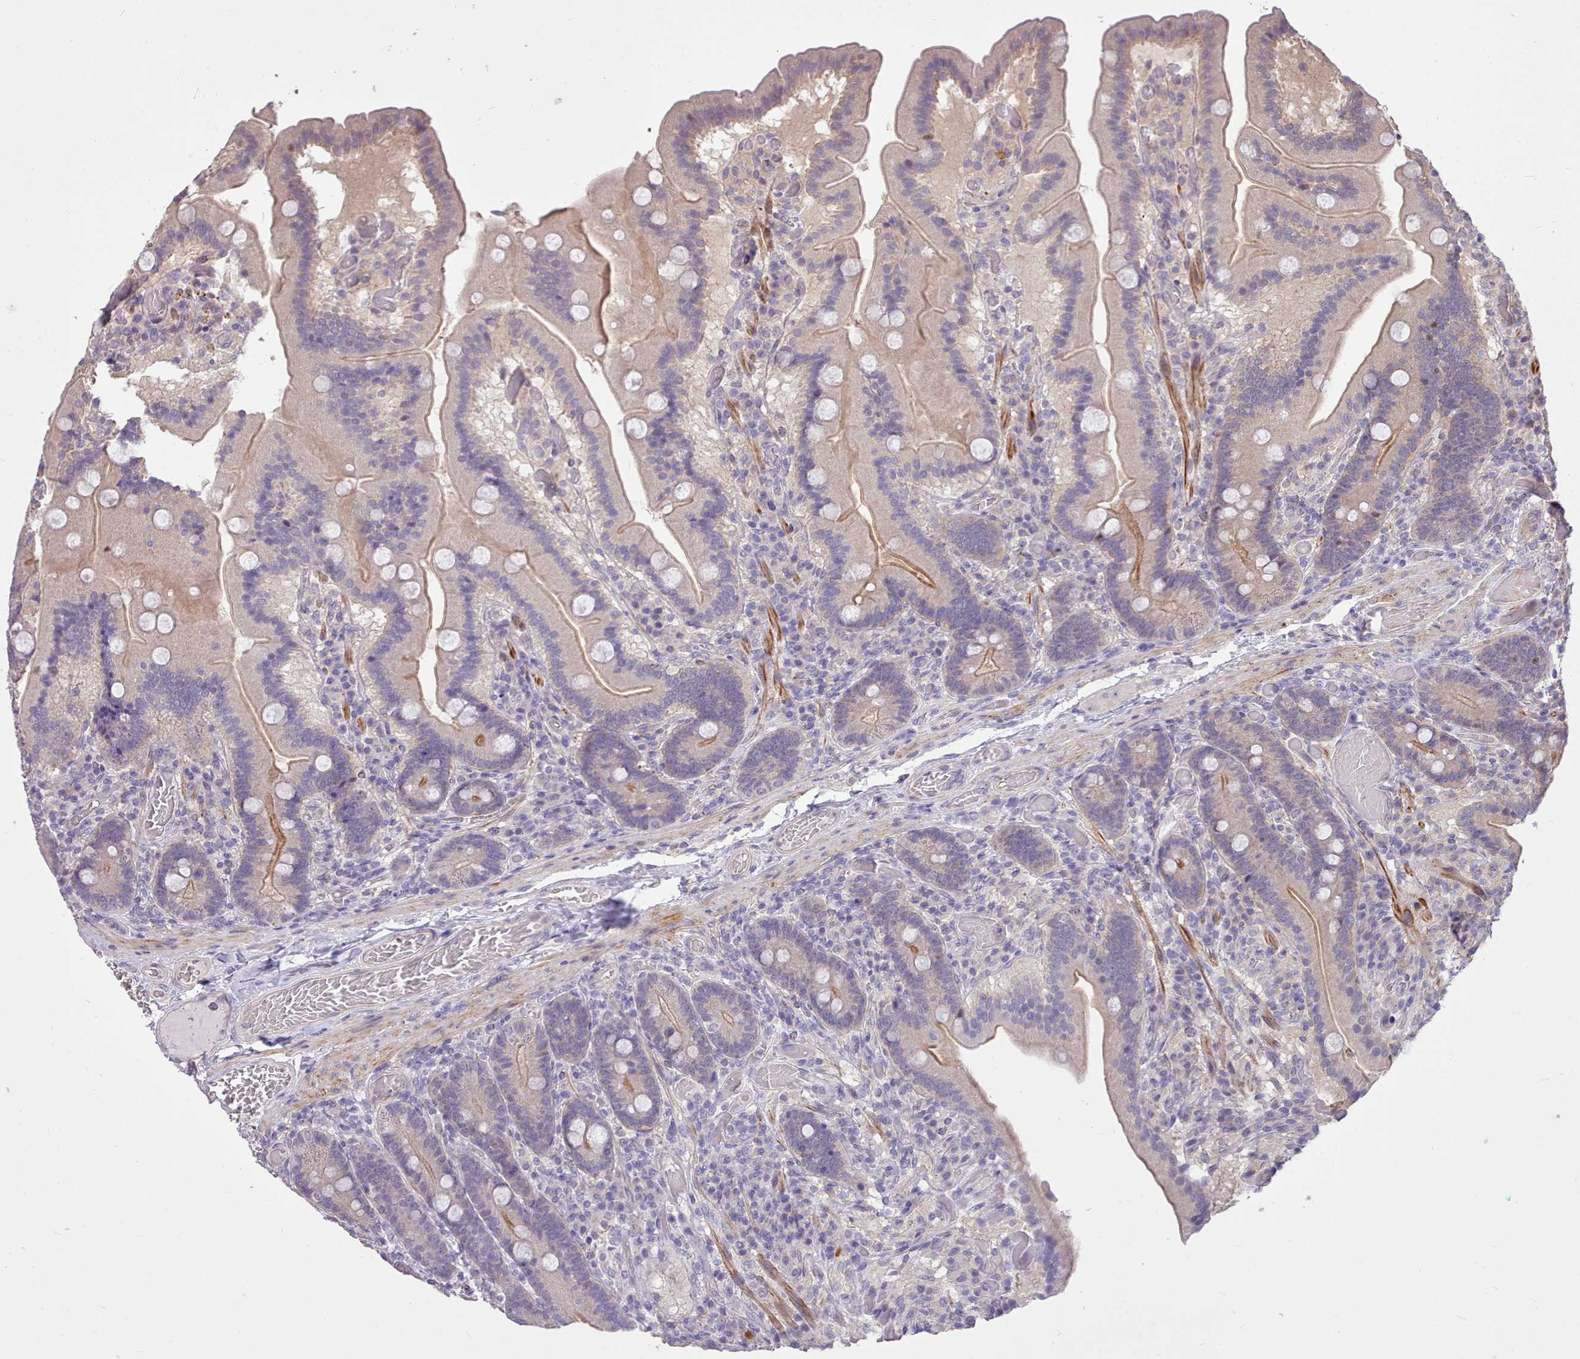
{"staining": {"intensity": "moderate", "quantity": "<25%", "location": "cytoplasmic/membranous"}, "tissue": "duodenum", "cell_type": "Glandular cells", "image_type": "normal", "snomed": [{"axis": "morphology", "description": "Normal tissue, NOS"}, {"axis": "topography", "description": "Duodenum"}], "caption": "This histopathology image demonstrates benign duodenum stained with immunohistochemistry to label a protein in brown. The cytoplasmic/membranous of glandular cells show moderate positivity for the protein. Nuclei are counter-stained blue.", "gene": "ZNF607", "patient": {"sex": "female", "age": 62}}